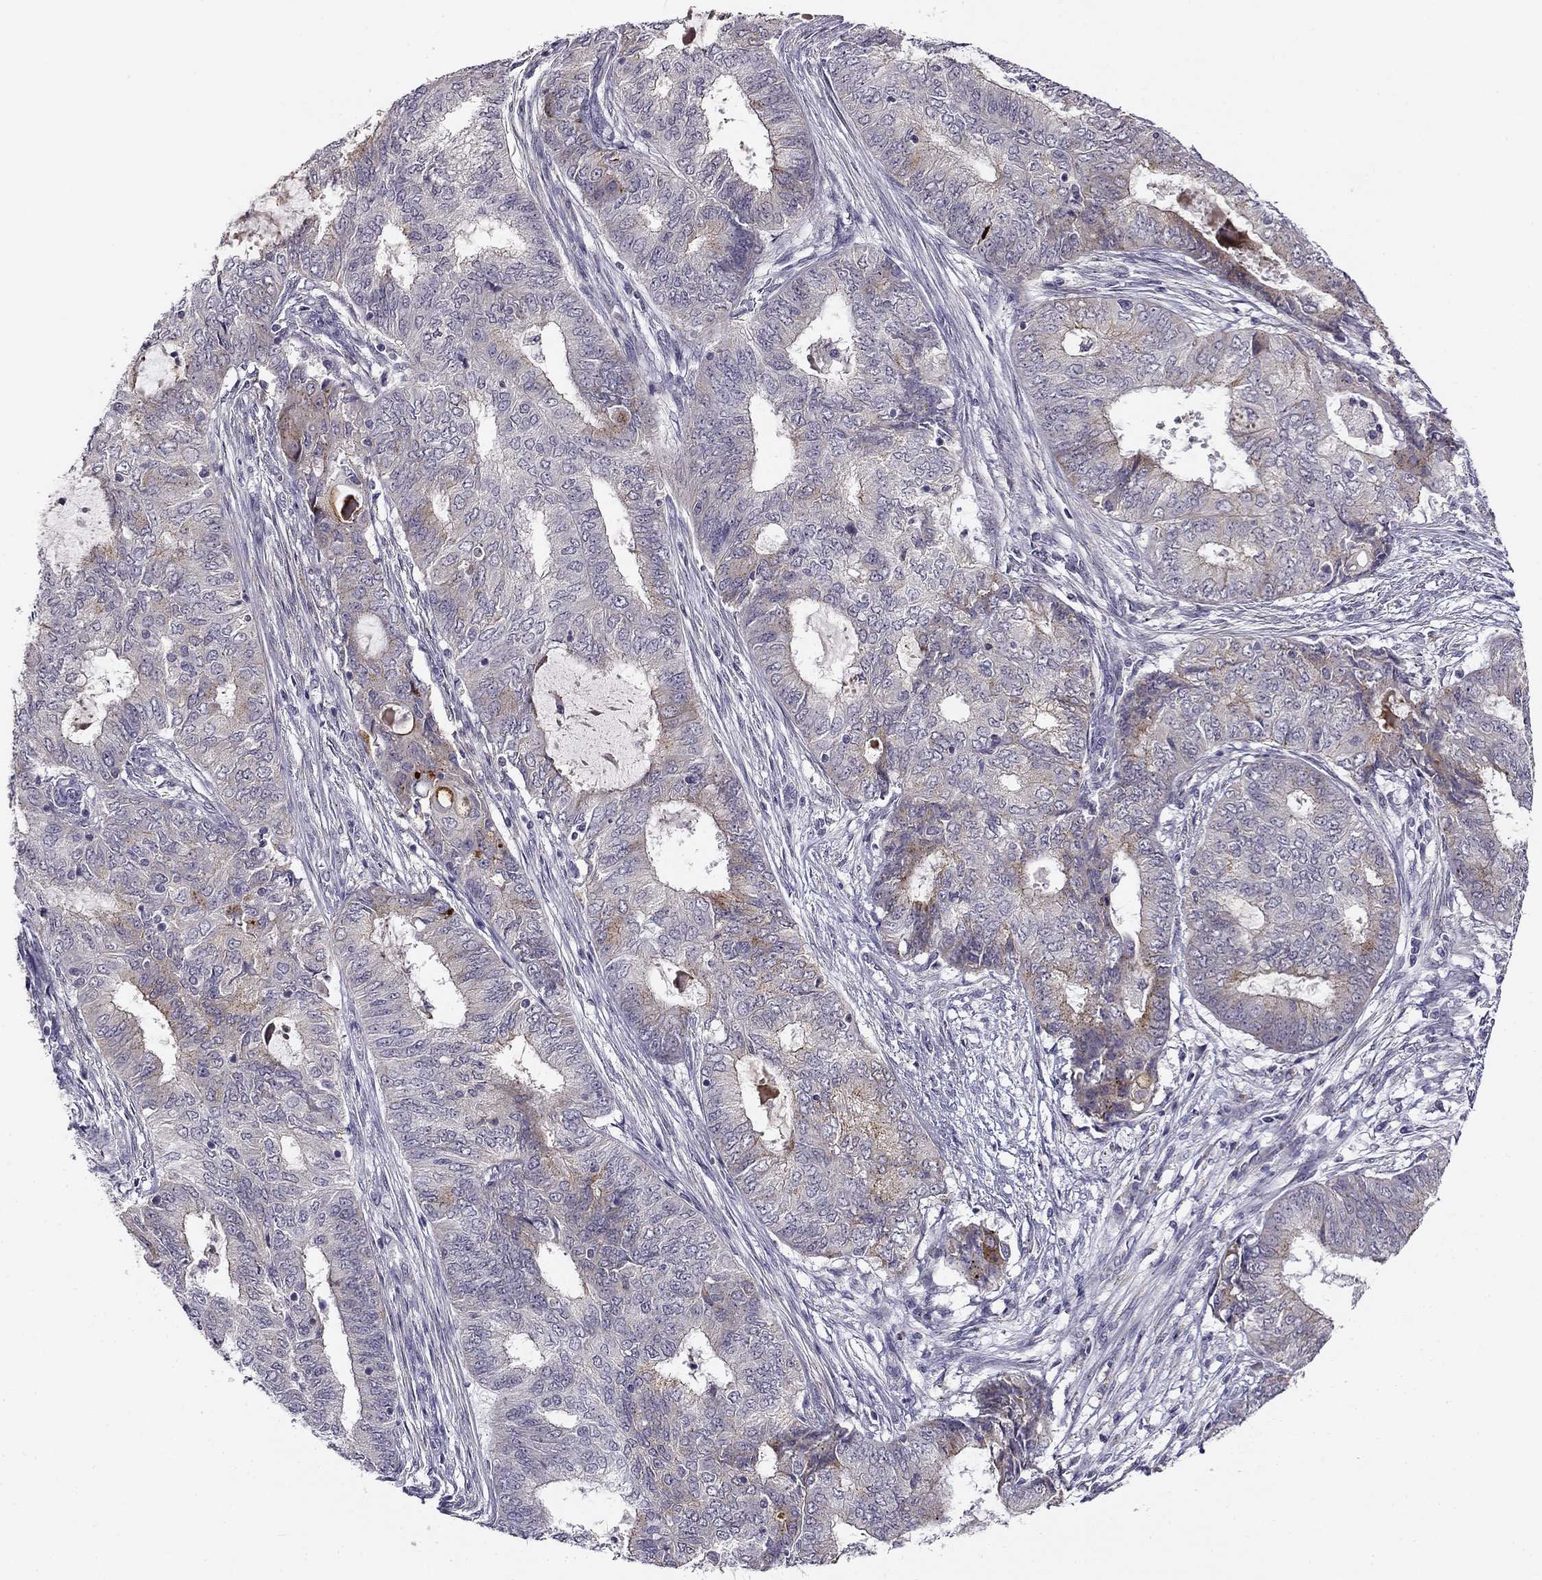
{"staining": {"intensity": "moderate", "quantity": "<25%", "location": "cytoplasmic/membranous"}, "tissue": "endometrial cancer", "cell_type": "Tumor cells", "image_type": "cancer", "snomed": [{"axis": "morphology", "description": "Adenocarcinoma, NOS"}, {"axis": "topography", "description": "Endometrium"}], "caption": "Tumor cells demonstrate low levels of moderate cytoplasmic/membranous staining in about <25% of cells in adenocarcinoma (endometrial).", "gene": "CNR1", "patient": {"sex": "female", "age": 62}}